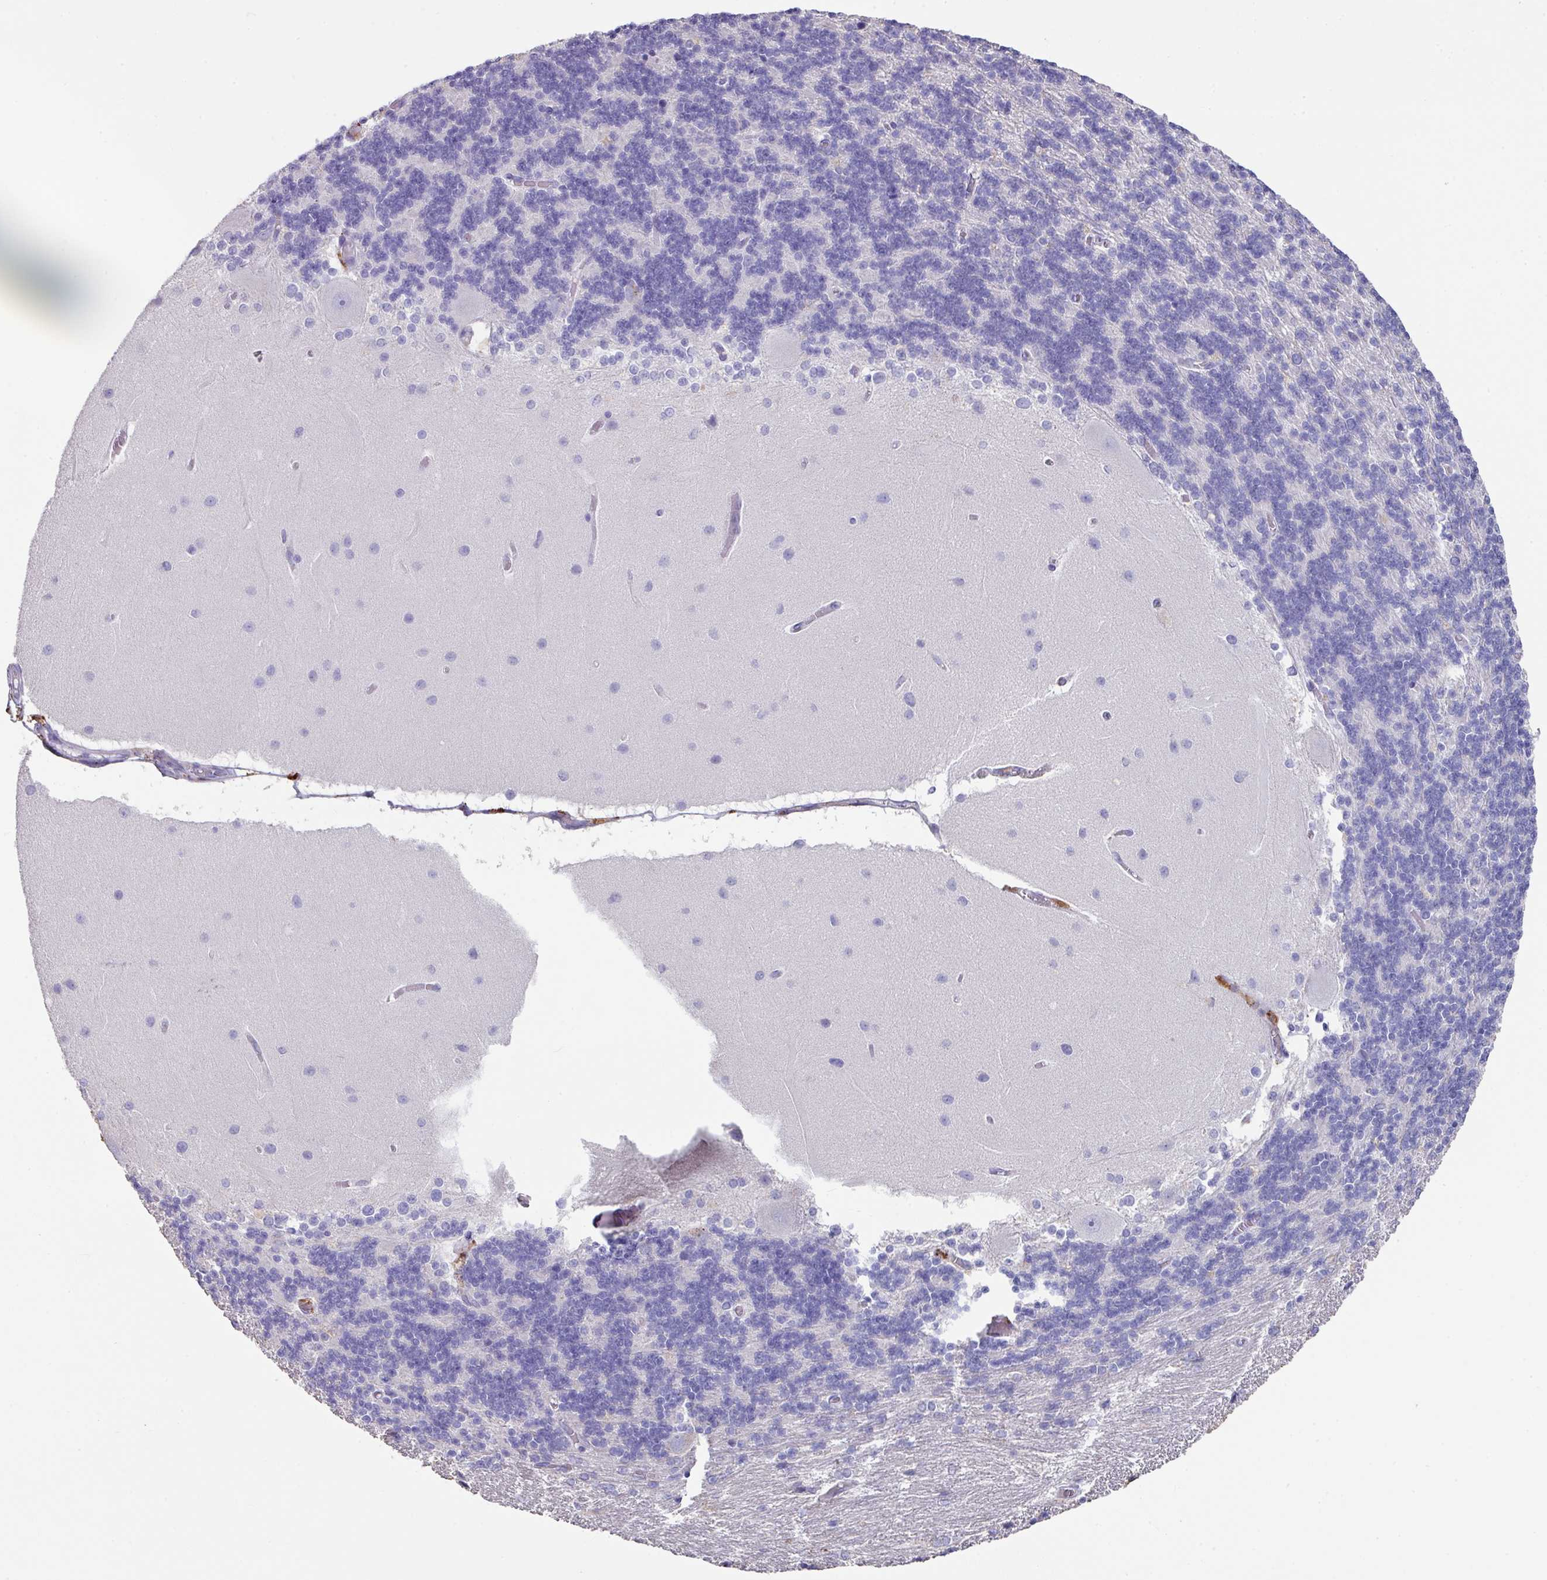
{"staining": {"intensity": "negative", "quantity": "none", "location": "none"}, "tissue": "cerebellum", "cell_type": "Cells in granular layer", "image_type": "normal", "snomed": [{"axis": "morphology", "description": "Normal tissue, NOS"}, {"axis": "topography", "description": "Cerebellum"}], "caption": "The photomicrograph reveals no staining of cells in granular layer in normal cerebellum.", "gene": "CPVL", "patient": {"sex": "female", "age": 54}}